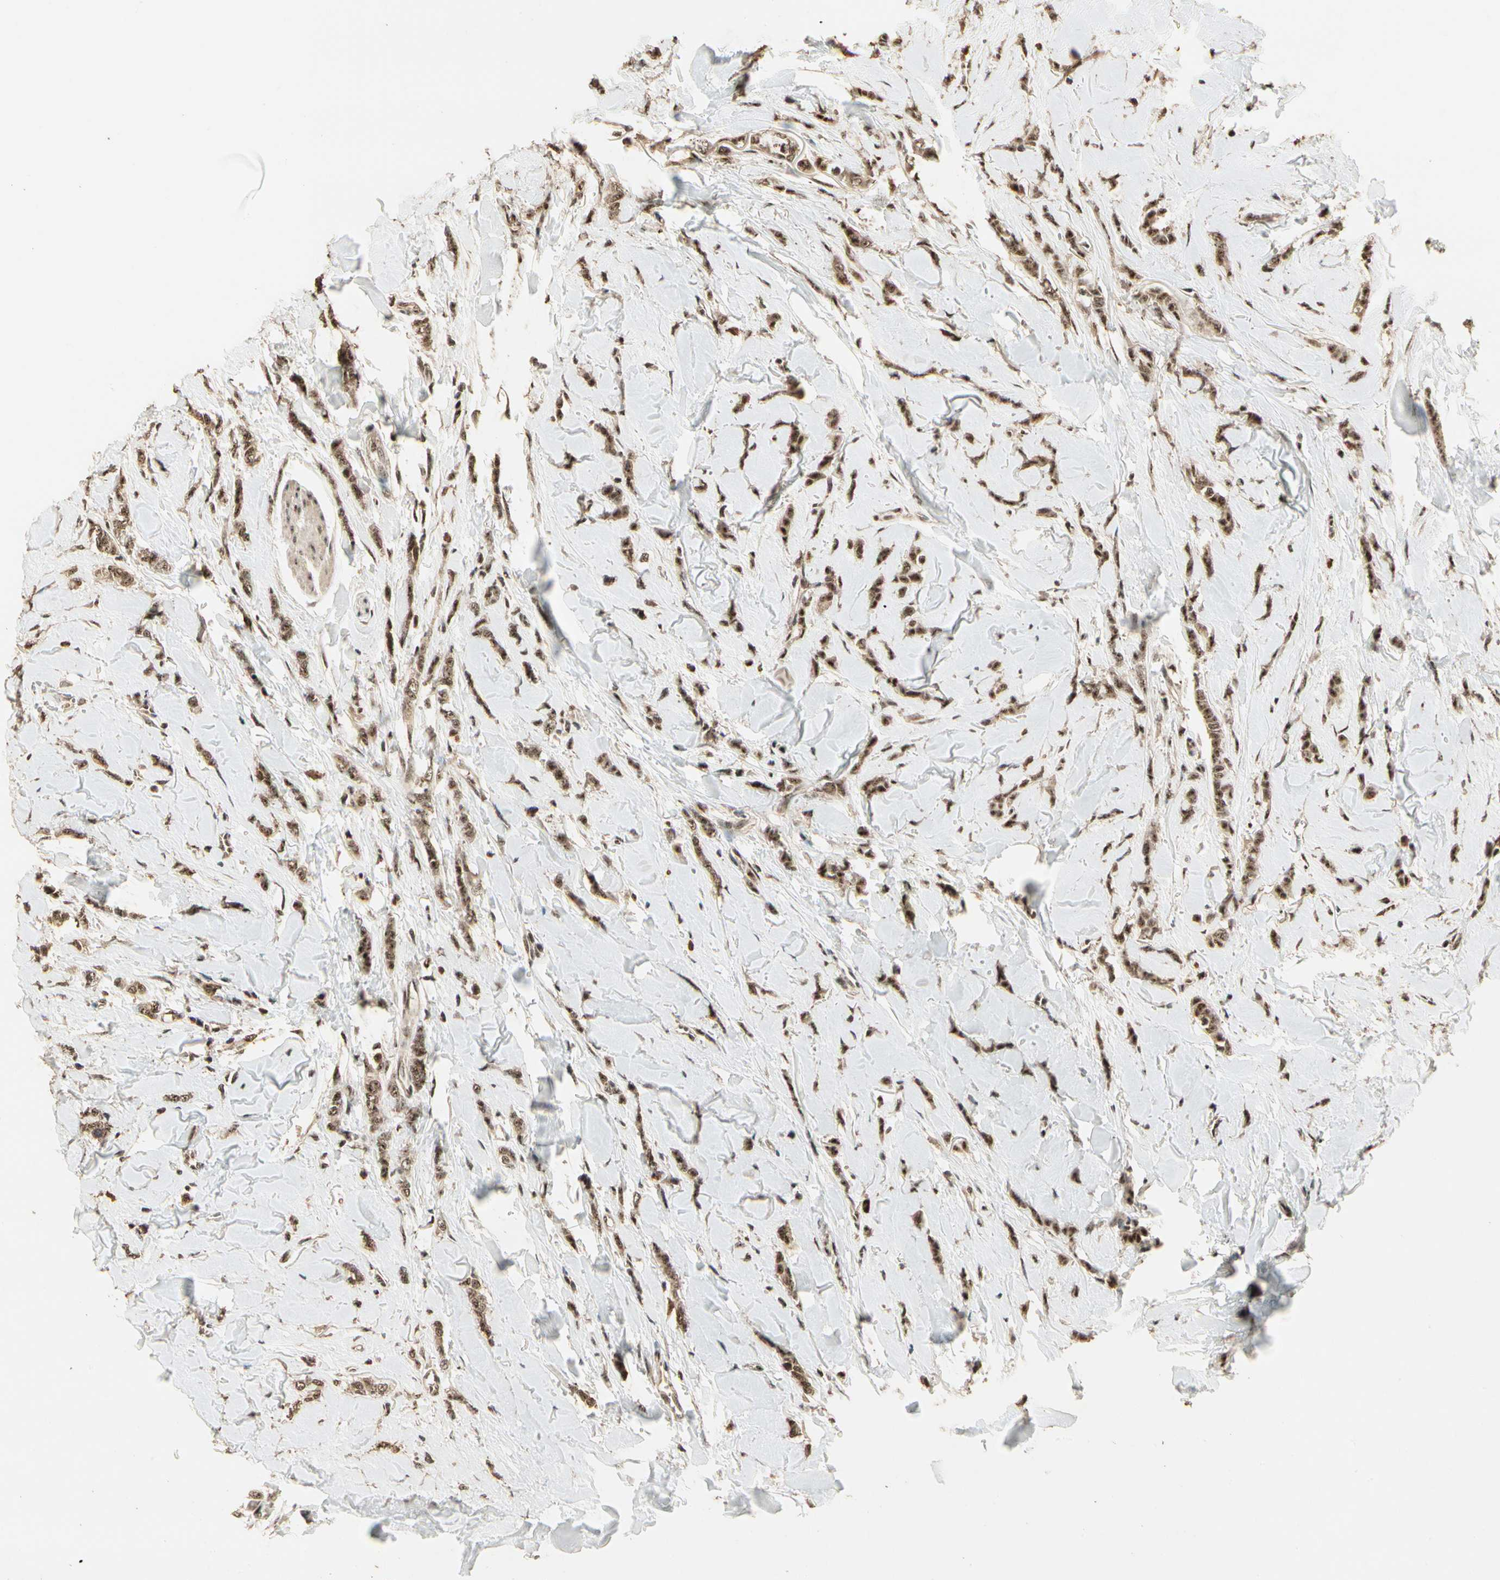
{"staining": {"intensity": "moderate", "quantity": ">75%", "location": "cytoplasmic/membranous,nuclear"}, "tissue": "breast cancer", "cell_type": "Tumor cells", "image_type": "cancer", "snomed": [{"axis": "morphology", "description": "Lobular carcinoma"}, {"axis": "topography", "description": "Skin"}, {"axis": "topography", "description": "Breast"}], "caption": "The immunohistochemical stain labels moderate cytoplasmic/membranous and nuclear positivity in tumor cells of breast lobular carcinoma tissue.", "gene": "RBM25", "patient": {"sex": "female", "age": 46}}